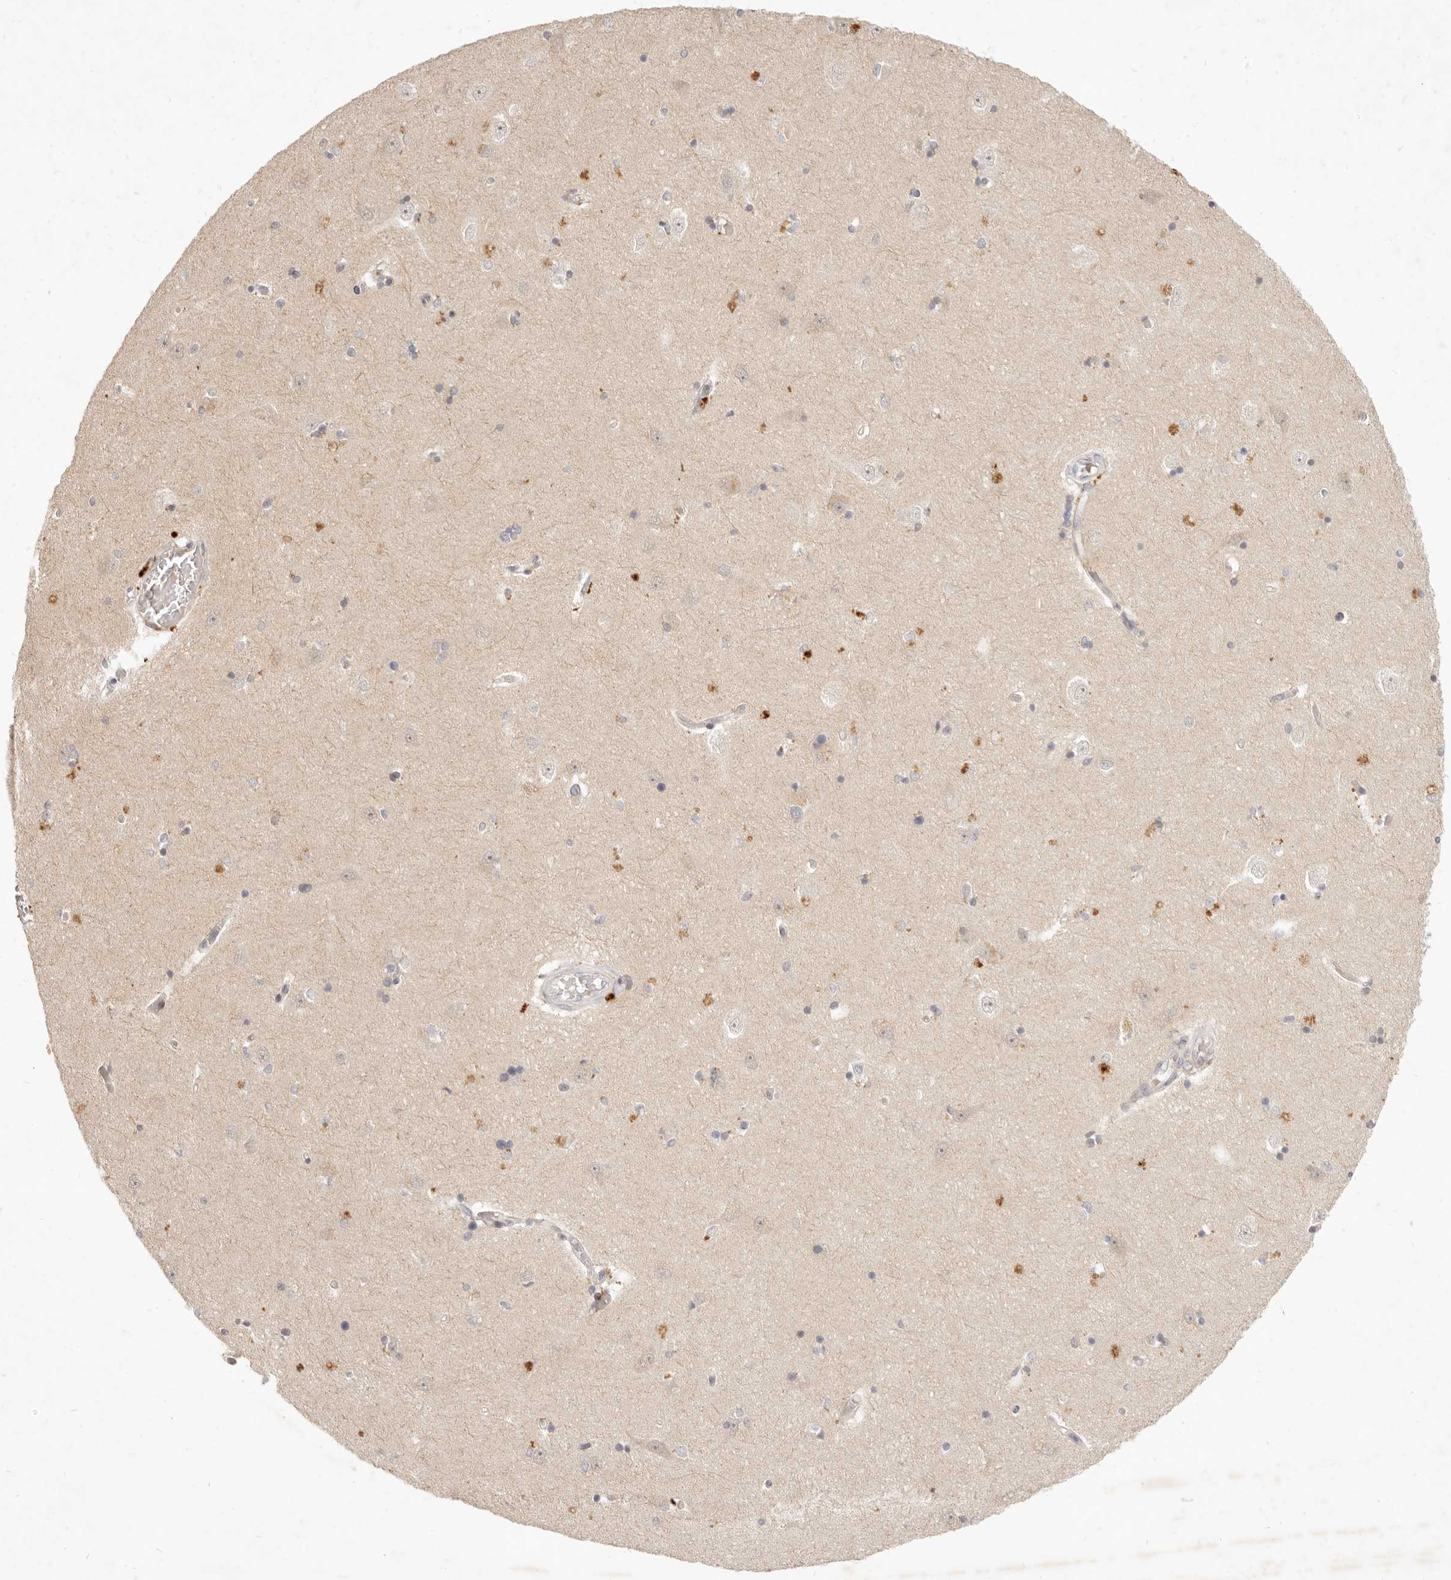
{"staining": {"intensity": "negative", "quantity": "none", "location": "none"}, "tissue": "hippocampus", "cell_type": "Glial cells", "image_type": "normal", "snomed": [{"axis": "morphology", "description": "Normal tissue, NOS"}, {"axis": "topography", "description": "Hippocampus"}], "caption": "Immunohistochemistry (IHC) micrograph of normal human hippocampus stained for a protein (brown), which shows no expression in glial cells.", "gene": "UBXN11", "patient": {"sex": "male", "age": 45}}